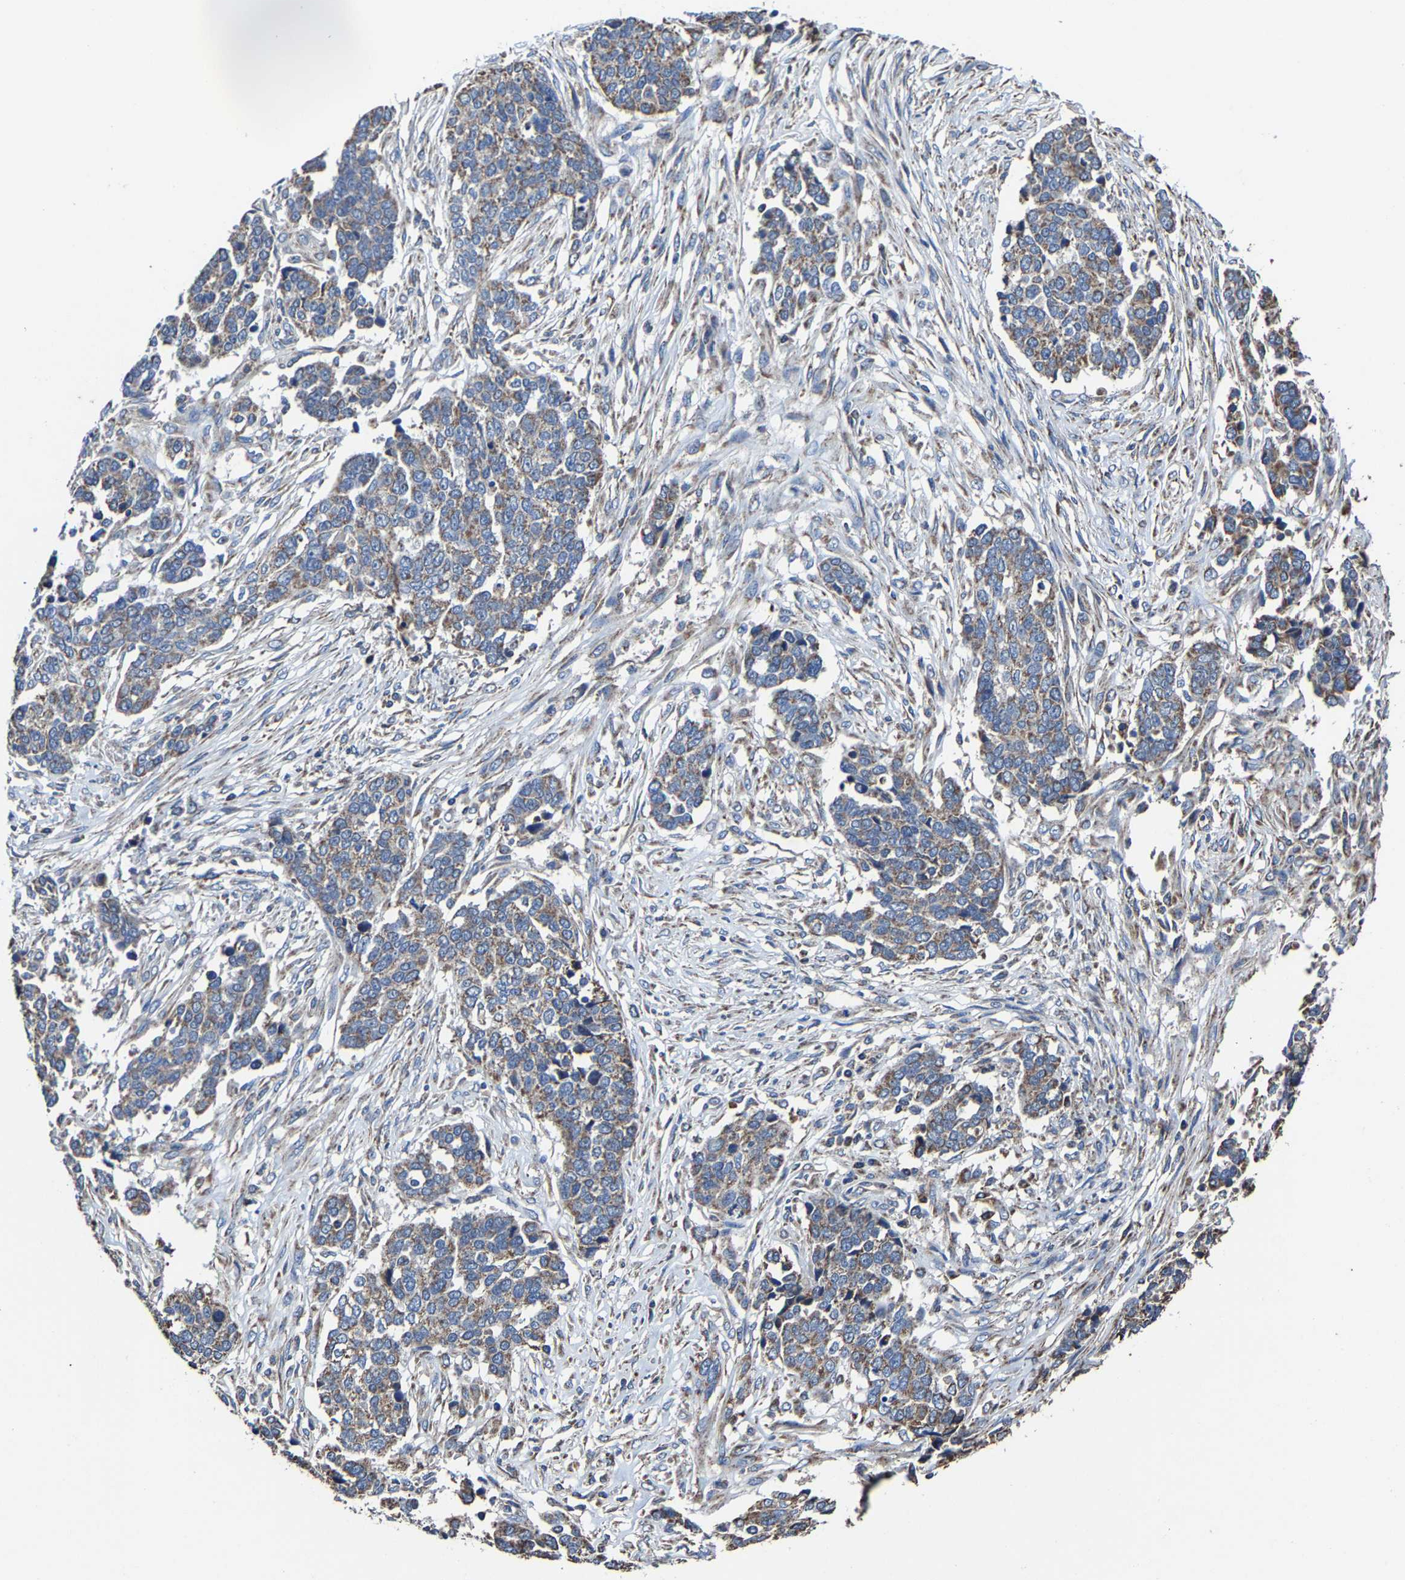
{"staining": {"intensity": "moderate", "quantity": ">75%", "location": "cytoplasmic/membranous"}, "tissue": "ovarian cancer", "cell_type": "Tumor cells", "image_type": "cancer", "snomed": [{"axis": "morphology", "description": "Cystadenocarcinoma, serous, NOS"}, {"axis": "topography", "description": "Ovary"}], "caption": "Human ovarian cancer stained for a protein (brown) exhibits moderate cytoplasmic/membranous positive positivity in about >75% of tumor cells.", "gene": "ZCCHC7", "patient": {"sex": "female", "age": 44}}